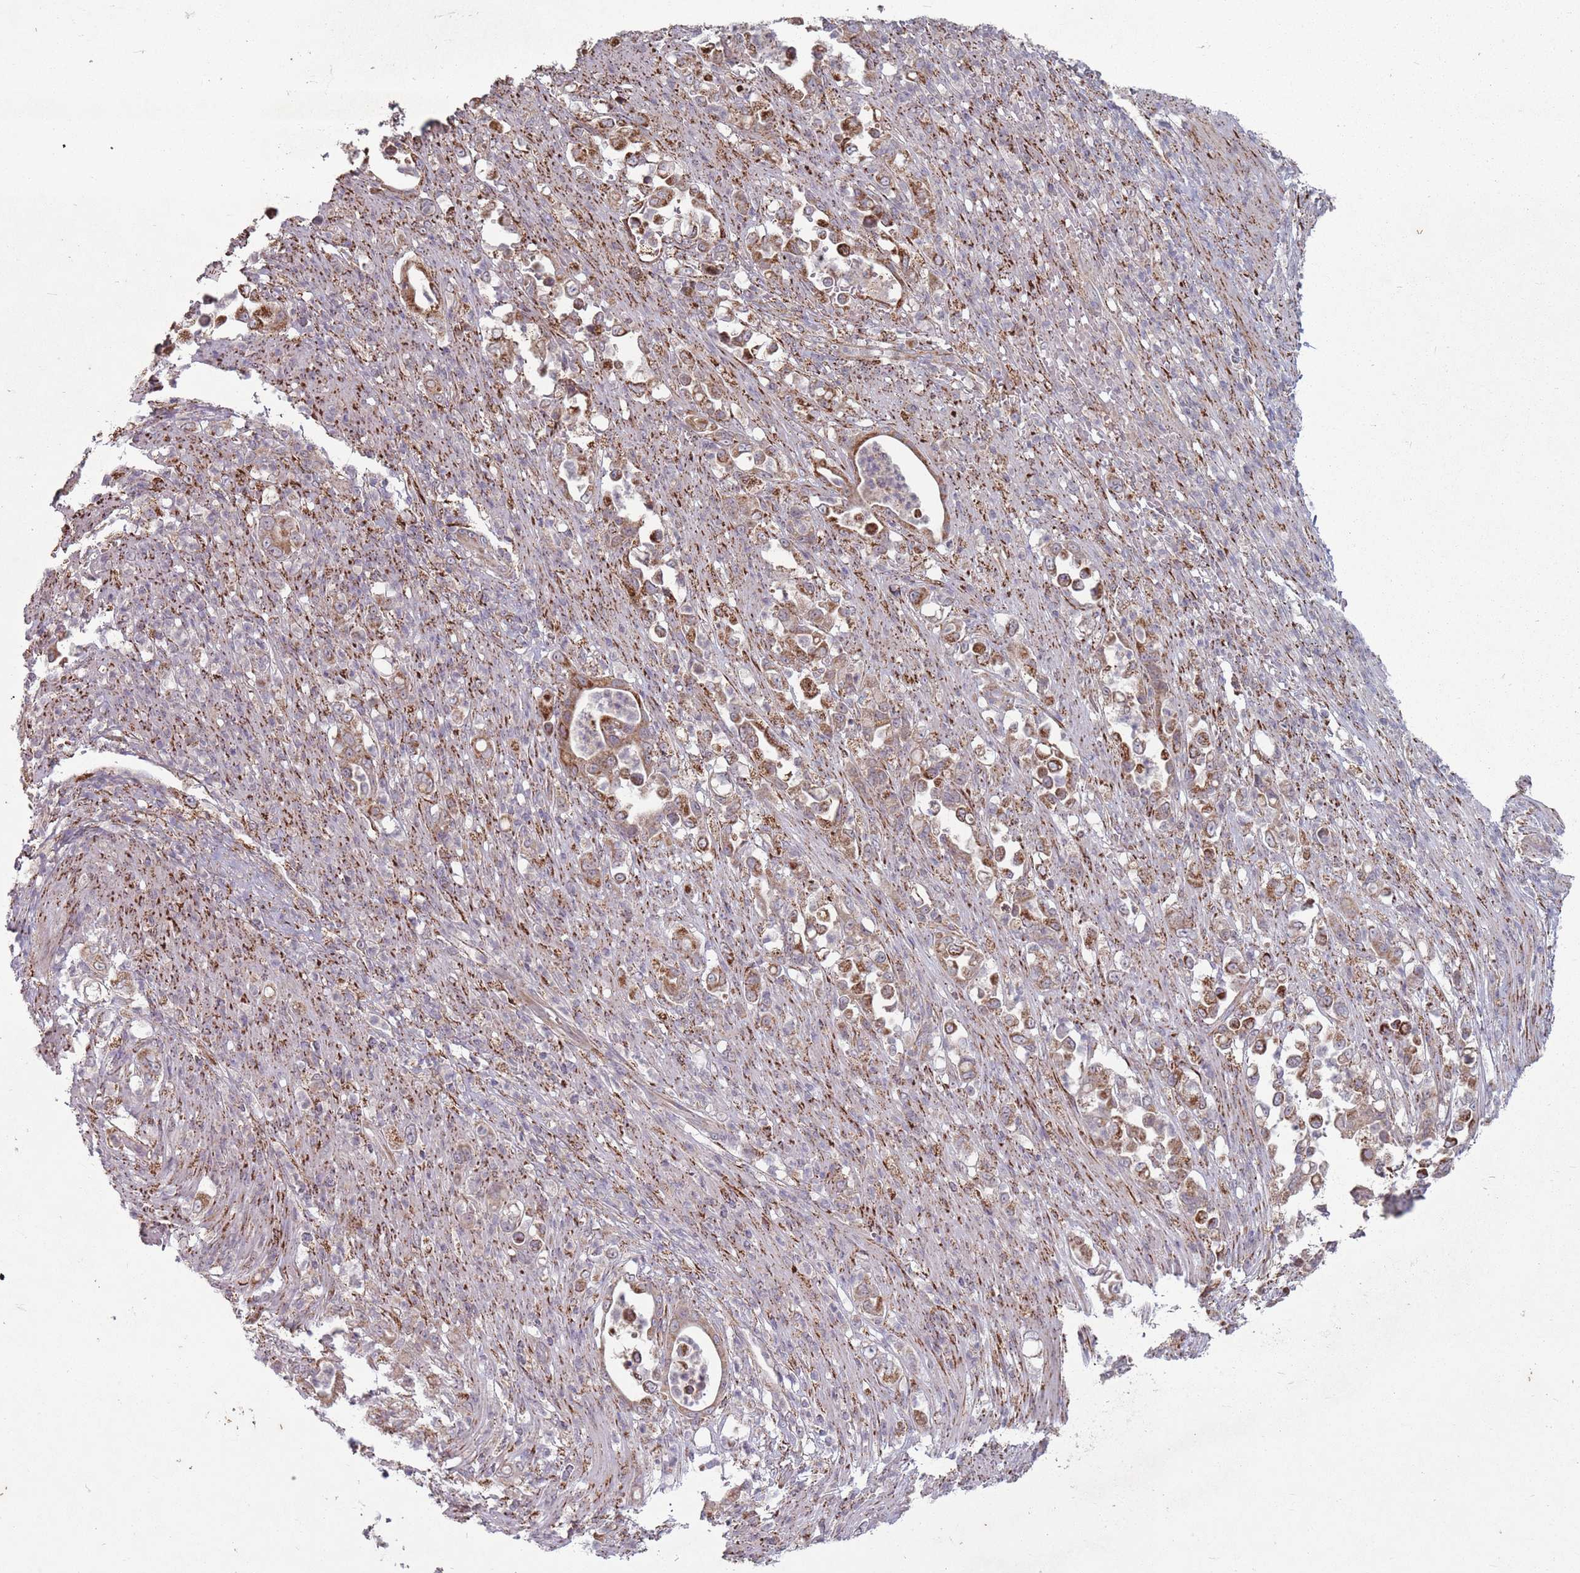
{"staining": {"intensity": "moderate", "quantity": ">75%", "location": "cytoplasmic/membranous"}, "tissue": "stomach cancer", "cell_type": "Tumor cells", "image_type": "cancer", "snomed": [{"axis": "morphology", "description": "Normal tissue, NOS"}, {"axis": "morphology", "description": "Adenocarcinoma, NOS"}, {"axis": "topography", "description": "Stomach"}], "caption": "Brown immunohistochemical staining in stomach cancer (adenocarcinoma) shows moderate cytoplasmic/membranous expression in approximately >75% of tumor cells. Using DAB (3,3'-diaminobenzidine) (brown) and hematoxylin (blue) stains, captured at high magnification using brightfield microscopy.", "gene": "OR10Q1", "patient": {"sex": "female", "age": 79}}